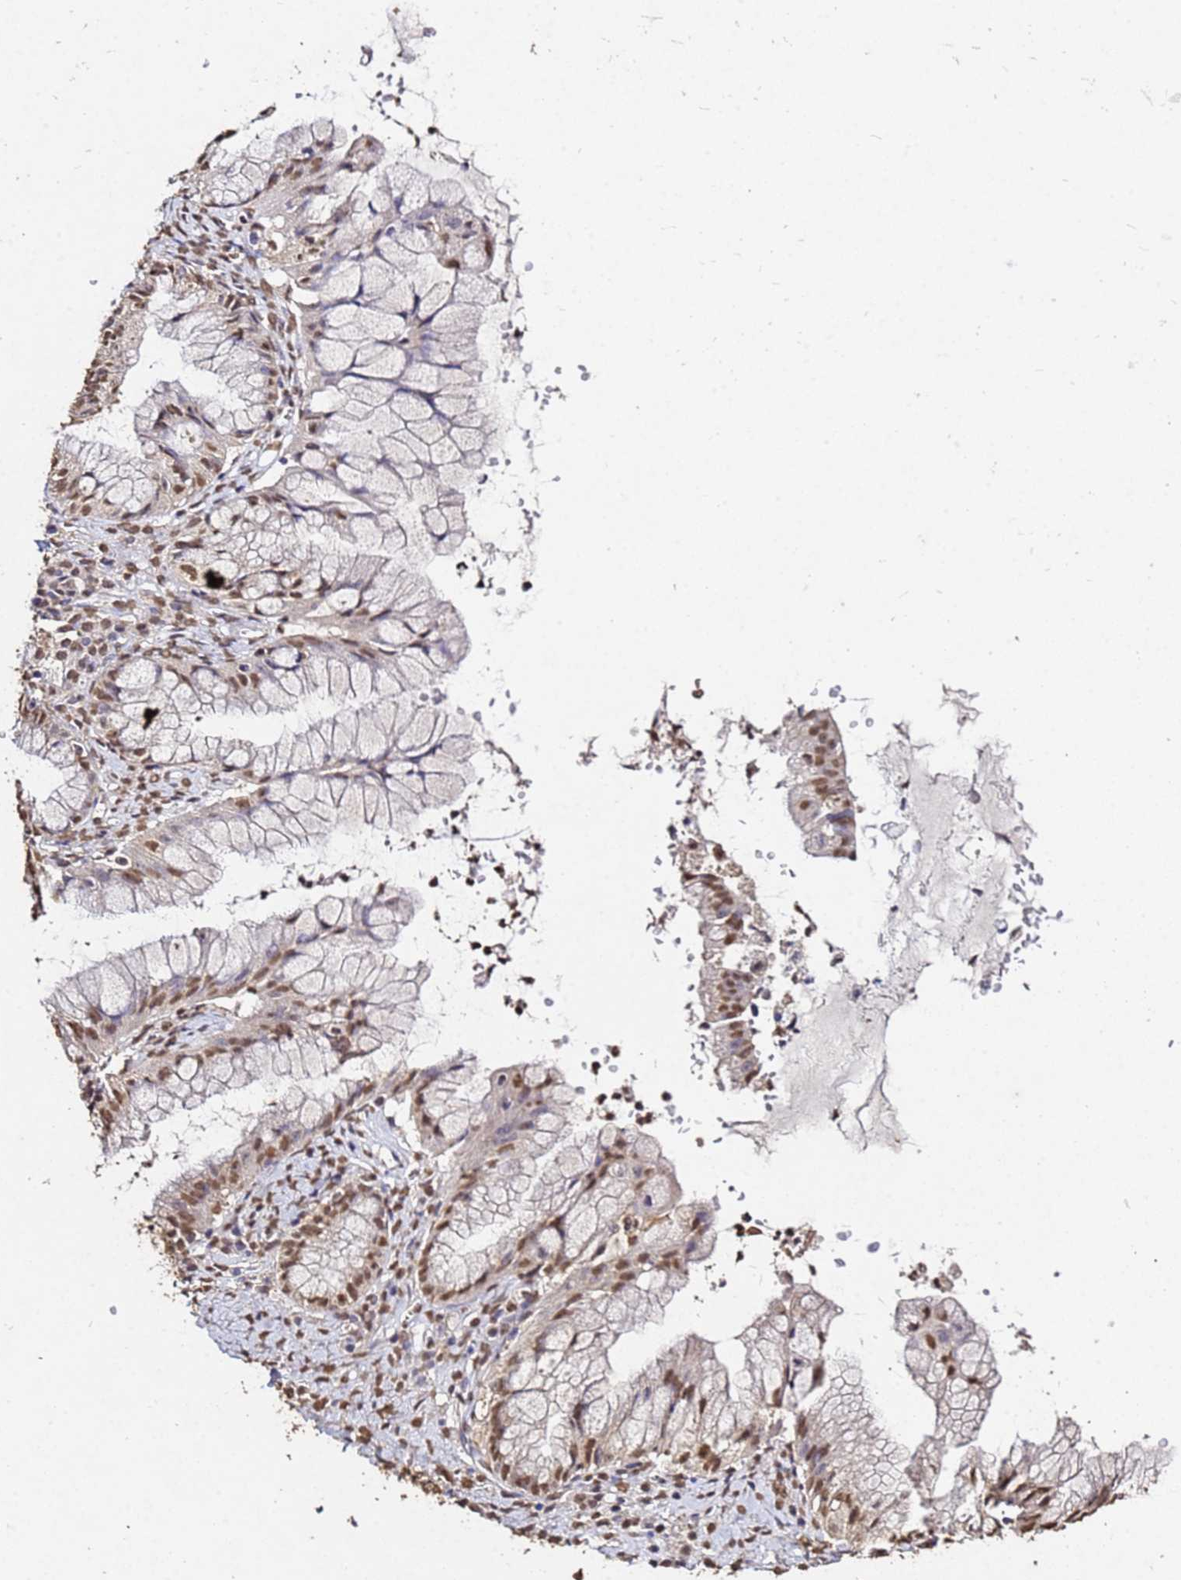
{"staining": {"intensity": "moderate", "quantity": ">75%", "location": "nuclear"}, "tissue": "ovarian cancer", "cell_type": "Tumor cells", "image_type": "cancer", "snomed": [{"axis": "morphology", "description": "Cystadenocarcinoma, mucinous, NOS"}, {"axis": "topography", "description": "Ovary"}], "caption": "Immunohistochemical staining of ovarian cancer reveals moderate nuclear protein staining in approximately >75% of tumor cells.", "gene": "MYOCD", "patient": {"sex": "female", "age": 70}}